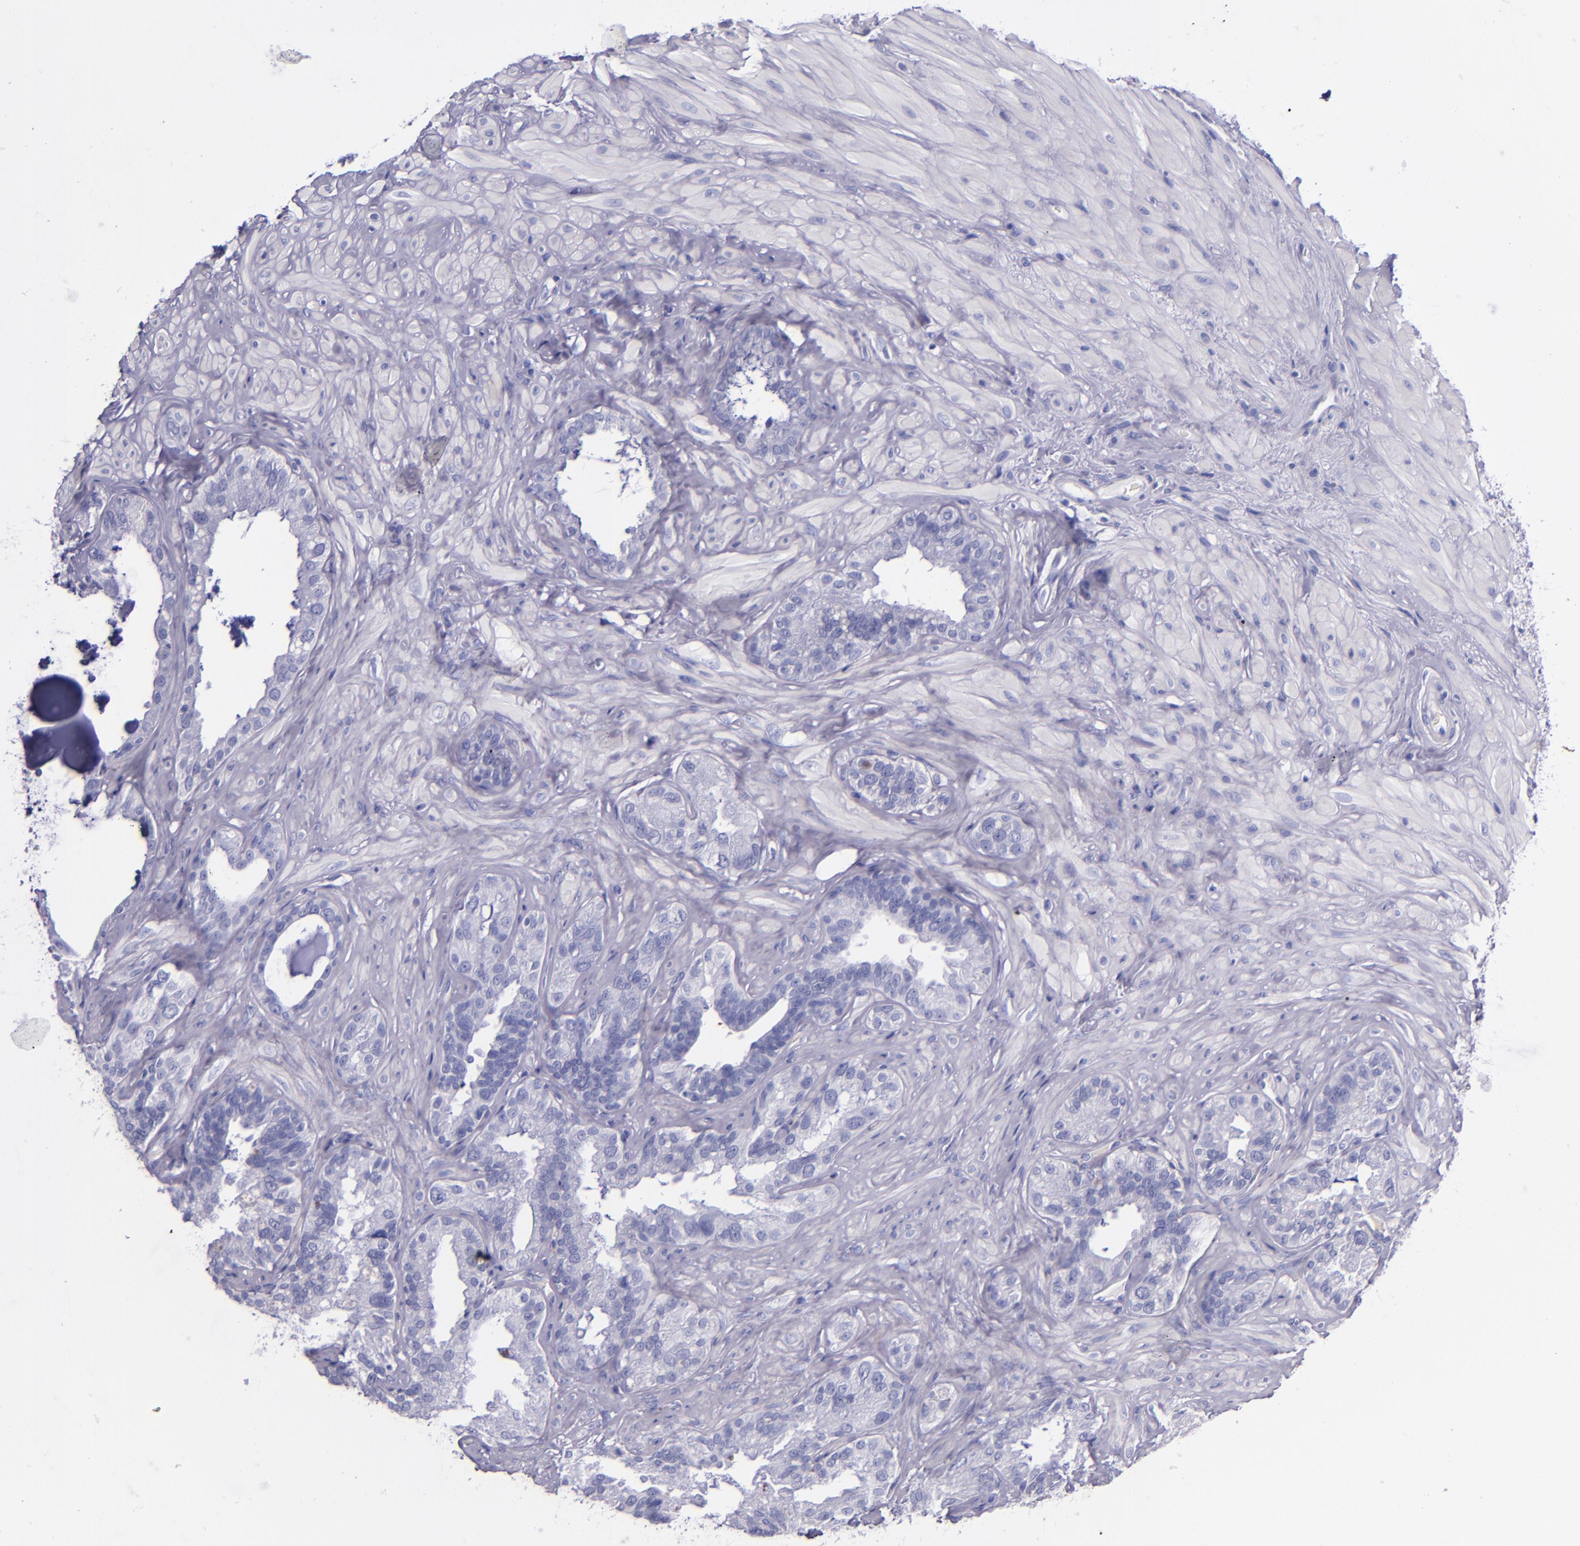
{"staining": {"intensity": "negative", "quantity": "none", "location": "none"}, "tissue": "seminal vesicle", "cell_type": "Glandular cells", "image_type": "normal", "snomed": [{"axis": "morphology", "description": "Normal tissue, NOS"}, {"axis": "topography", "description": "Seminal veicle"}], "caption": "This is an IHC image of normal seminal vesicle. There is no expression in glandular cells.", "gene": "LAG3", "patient": {"sex": "male", "age": 63}}